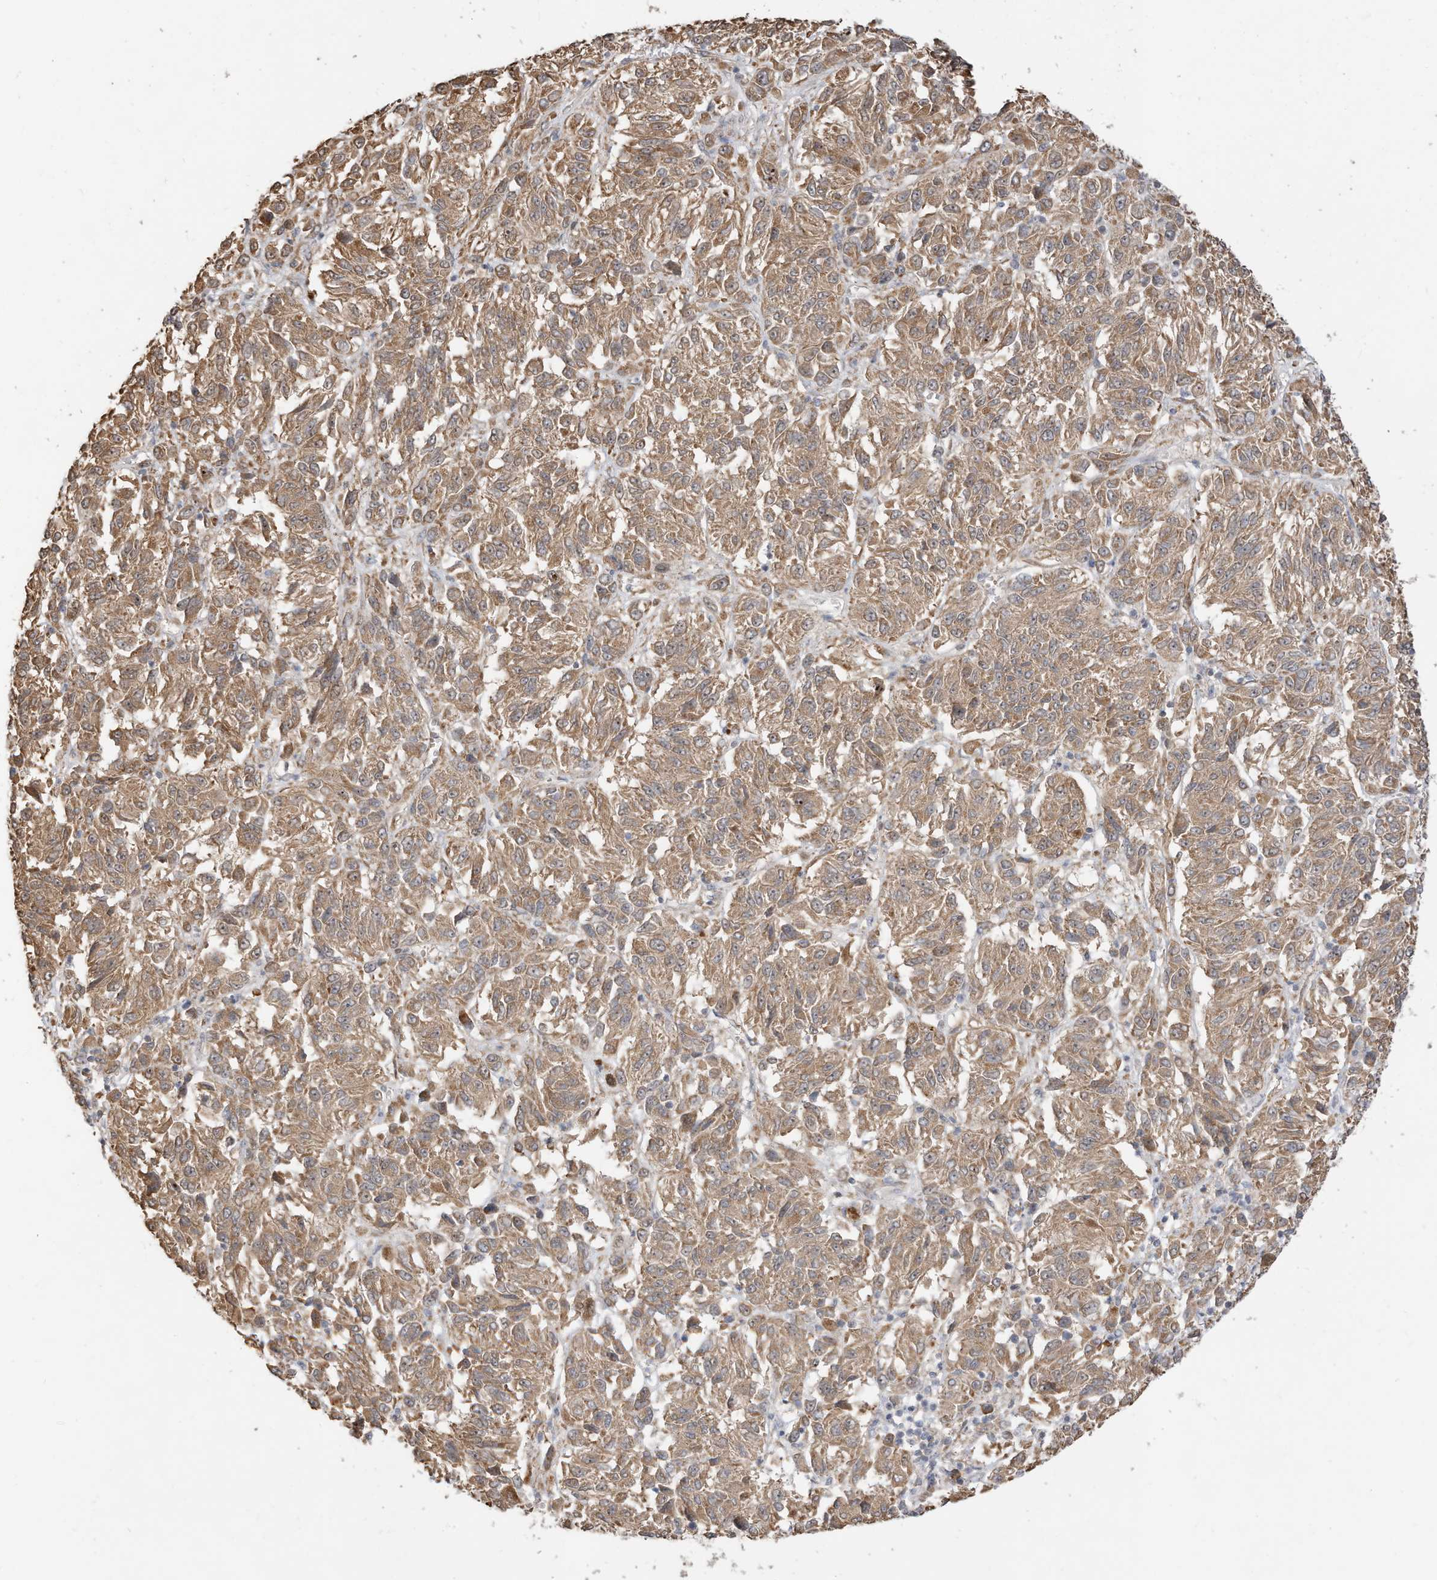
{"staining": {"intensity": "moderate", "quantity": ">75%", "location": "cytoplasmic/membranous"}, "tissue": "melanoma", "cell_type": "Tumor cells", "image_type": "cancer", "snomed": [{"axis": "morphology", "description": "Malignant melanoma, Metastatic site"}, {"axis": "topography", "description": "Lung"}], "caption": "The photomicrograph exhibits a brown stain indicating the presence of a protein in the cytoplasmic/membranous of tumor cells in malignant melanoma (metastatic site). The protein of interest is stained brown, and the nuclei are stained in blue (DAB (3,3'-diaminobenzidine) IHC with brightfield microscopy, high magnification).", "gene": "CAGE1", "patient": {"sex": "male", "age": 64}}